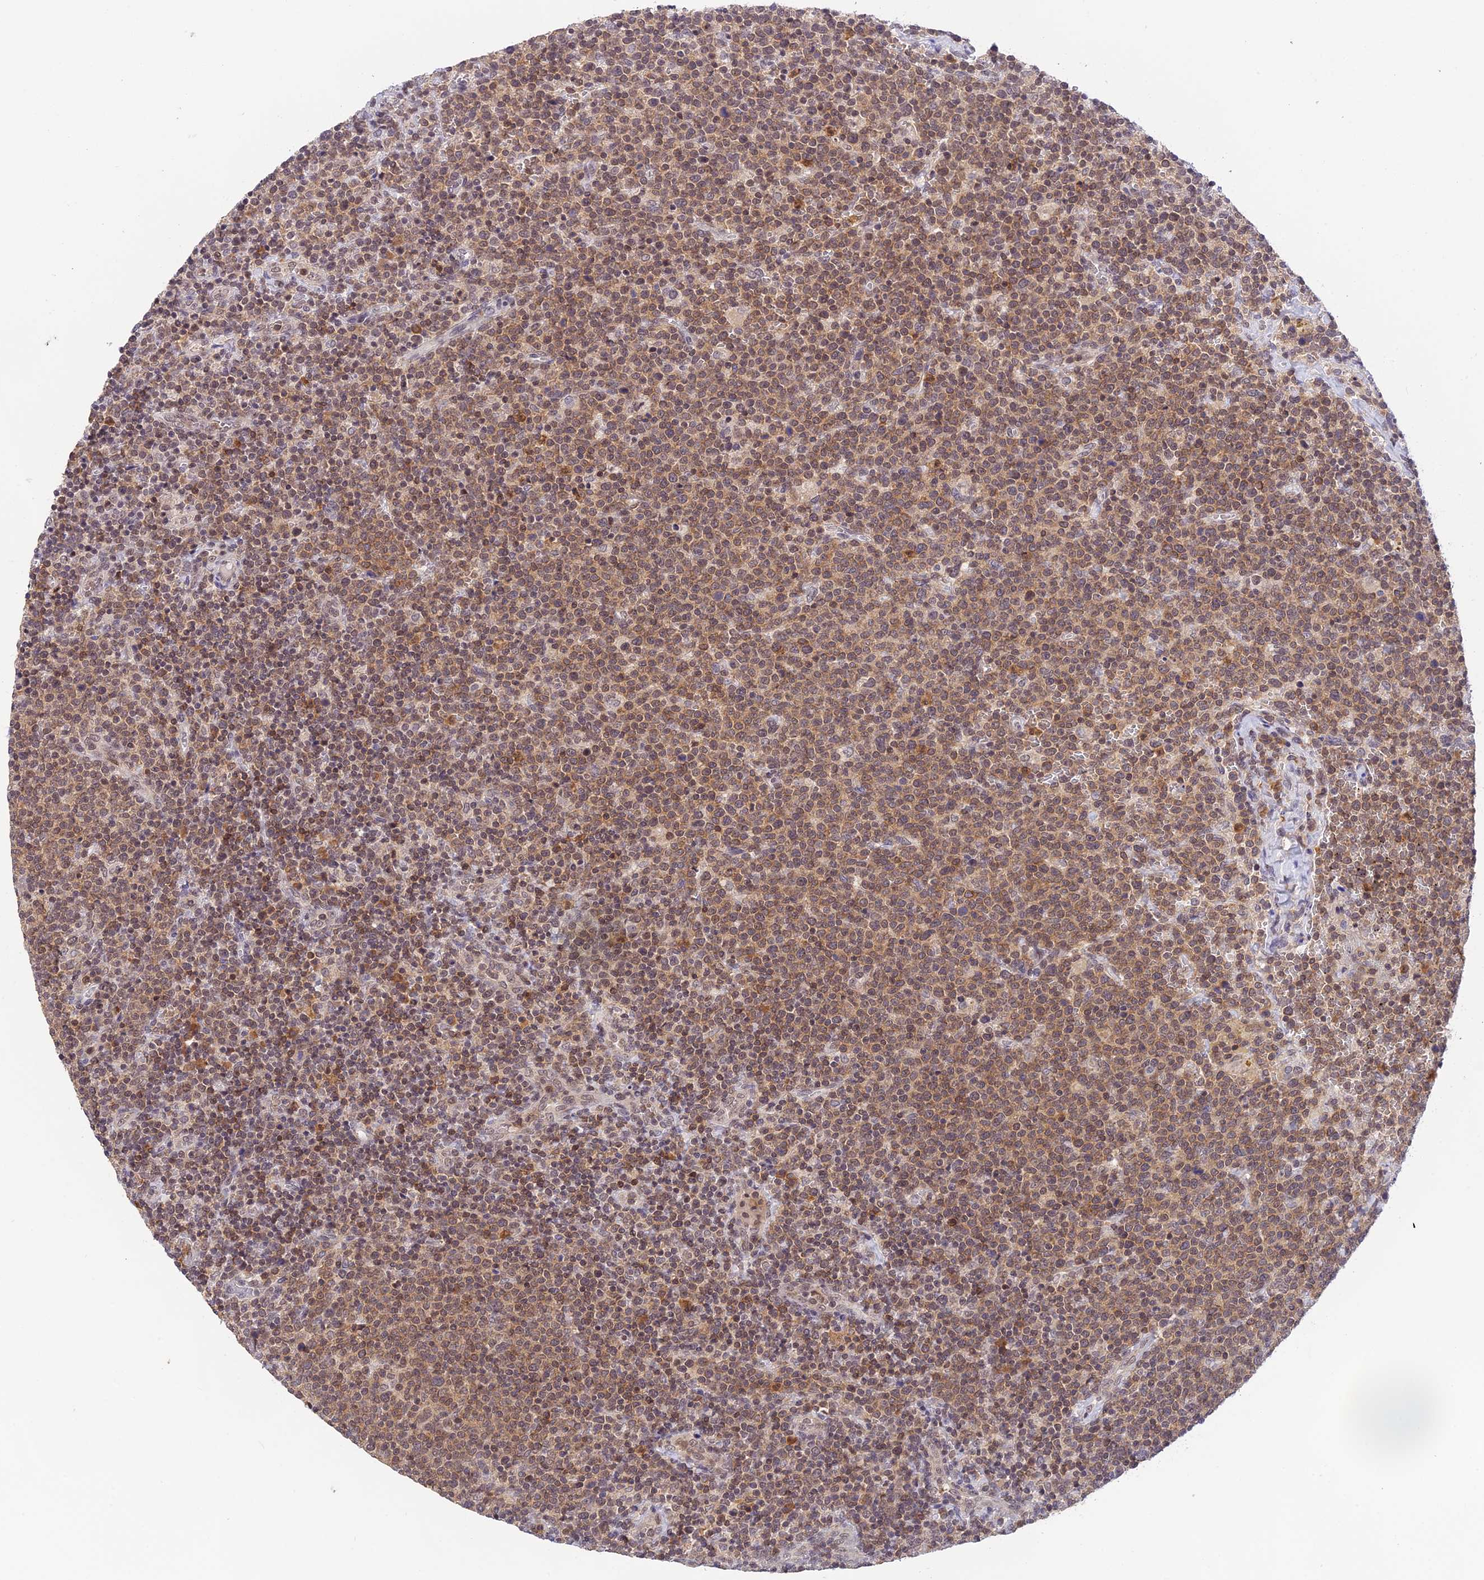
{"staining": {"intensity": "moderate", "quantity": ">75%", "location": "cytoplasmic/membranous,nuclear"}, "tissue": "lymphoma", "cell_type": "Tumor cells", "image_type": "cancer", "snomed": [{"axis": "morphology", "description": "Malignant lymphoma, non-Hodgkin's type, High grade"}, {"axis": "topography", "description": "Lymph node"}], "caption": "Immunohistochemistry micrograph of human high-grade malignant lymphoma, non-Hodgkin's type stained for a protein (brown), which reveals medium levels of moderate cytoplasmic/membranous and nuclear expression in approximately >75% of tumor cells.", "gene": "PEX16", "patient": {"sex": "male", "age": 61}}